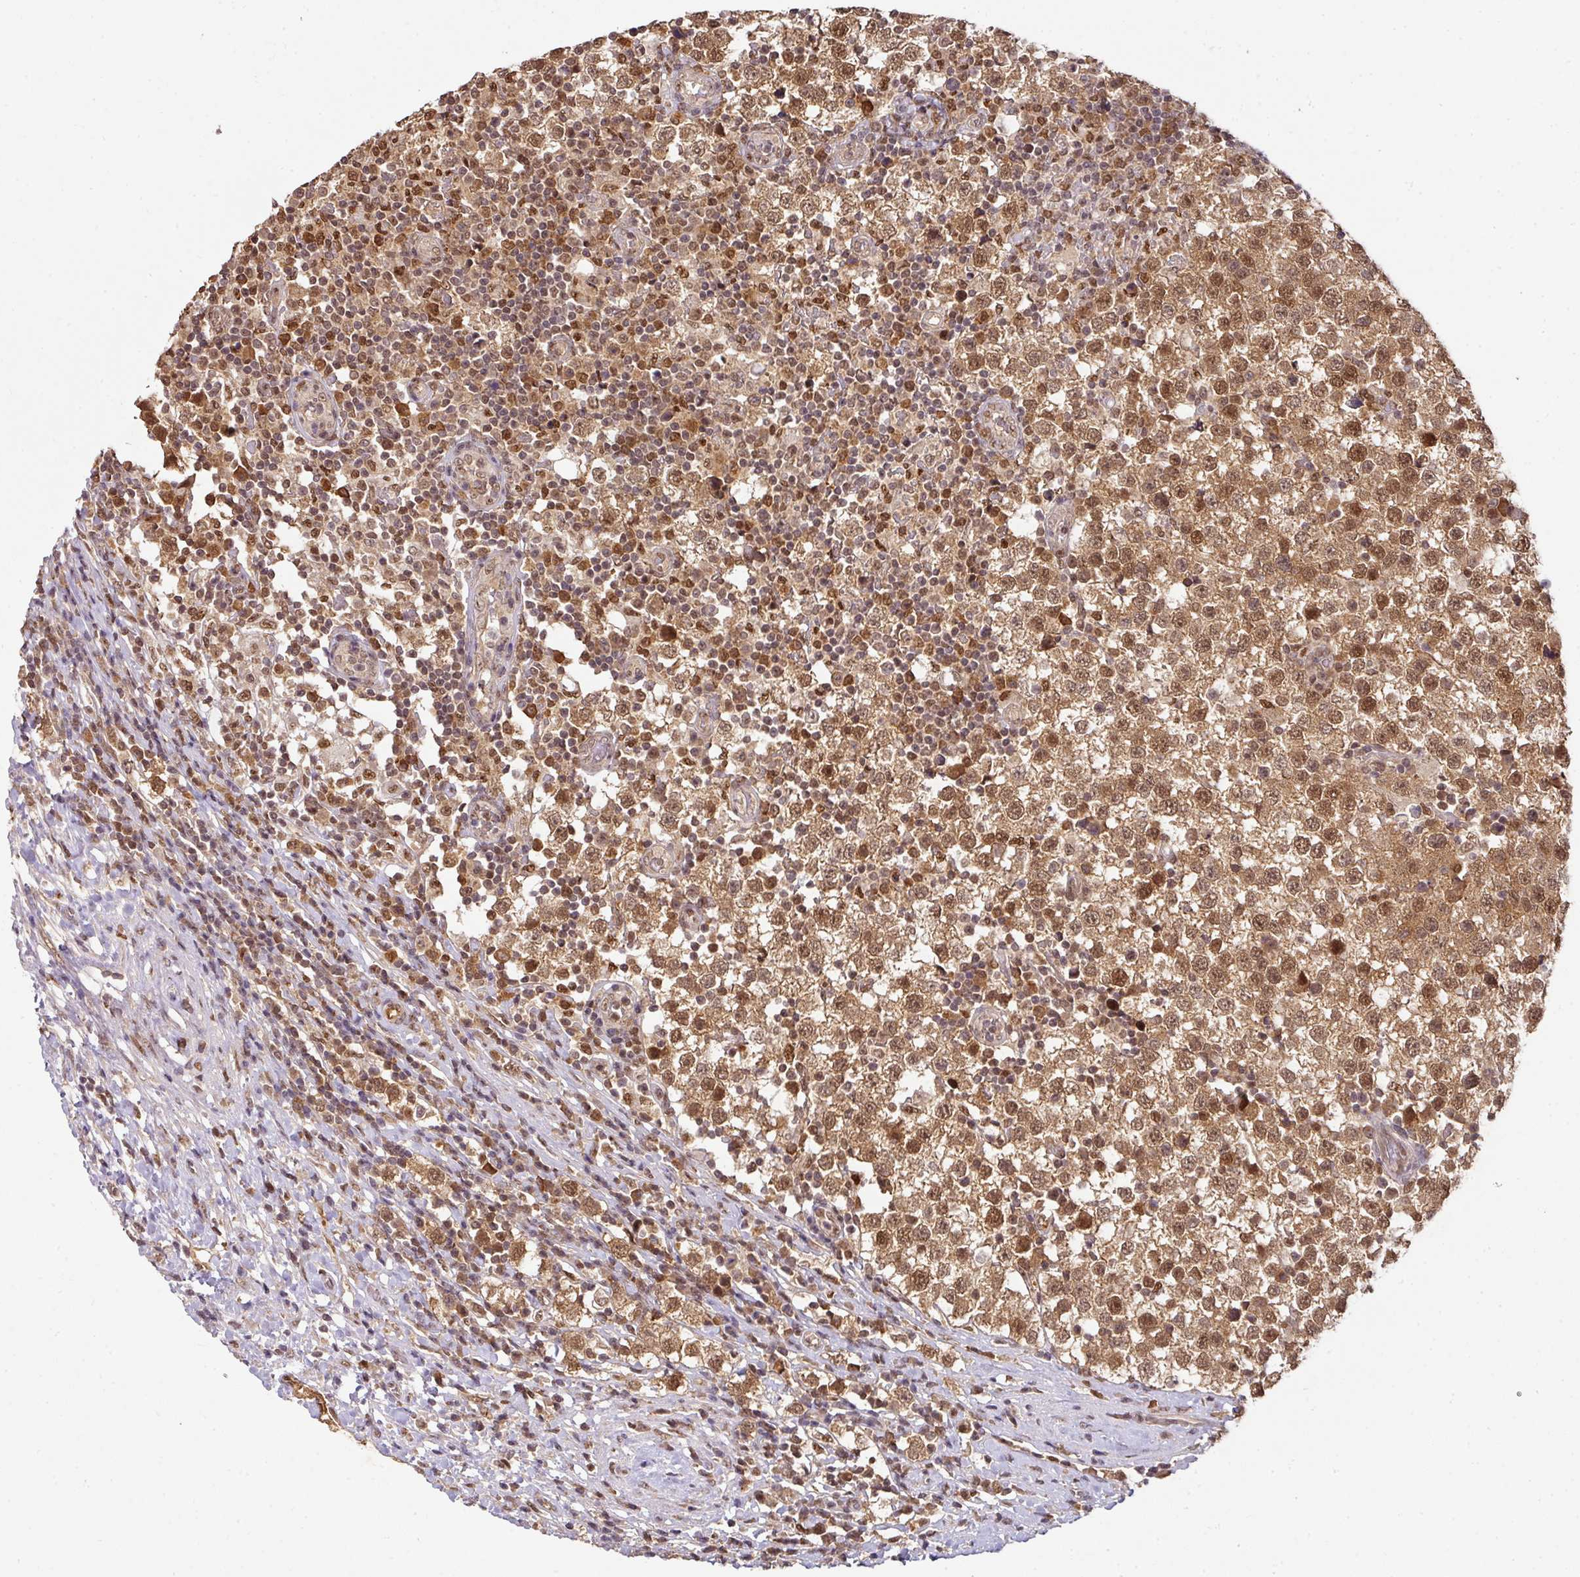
{"staining": {"intensity": "moderate", "quantity": ">75%", "location": "cytoplasmic/membranous,nuclear"}, "tissue": "testis cancer", "cell_type": "Tumor cells", "image_type": "cancer", "snomed": [{"axis": "morphology", "description": "Seminoma, NOS"}, {"axis": "topography", "description": "Testis"}], "caption": "A high-resolution micrograph shows immunohistochemistry (IHC) staining of seminoma (testis), which reveals moderate cytoplasmic/membranous and nuclear expression in about >75% of tumor cells.", "gene": "RANBP9", "patient": {"sex": "male", "age": 34}}